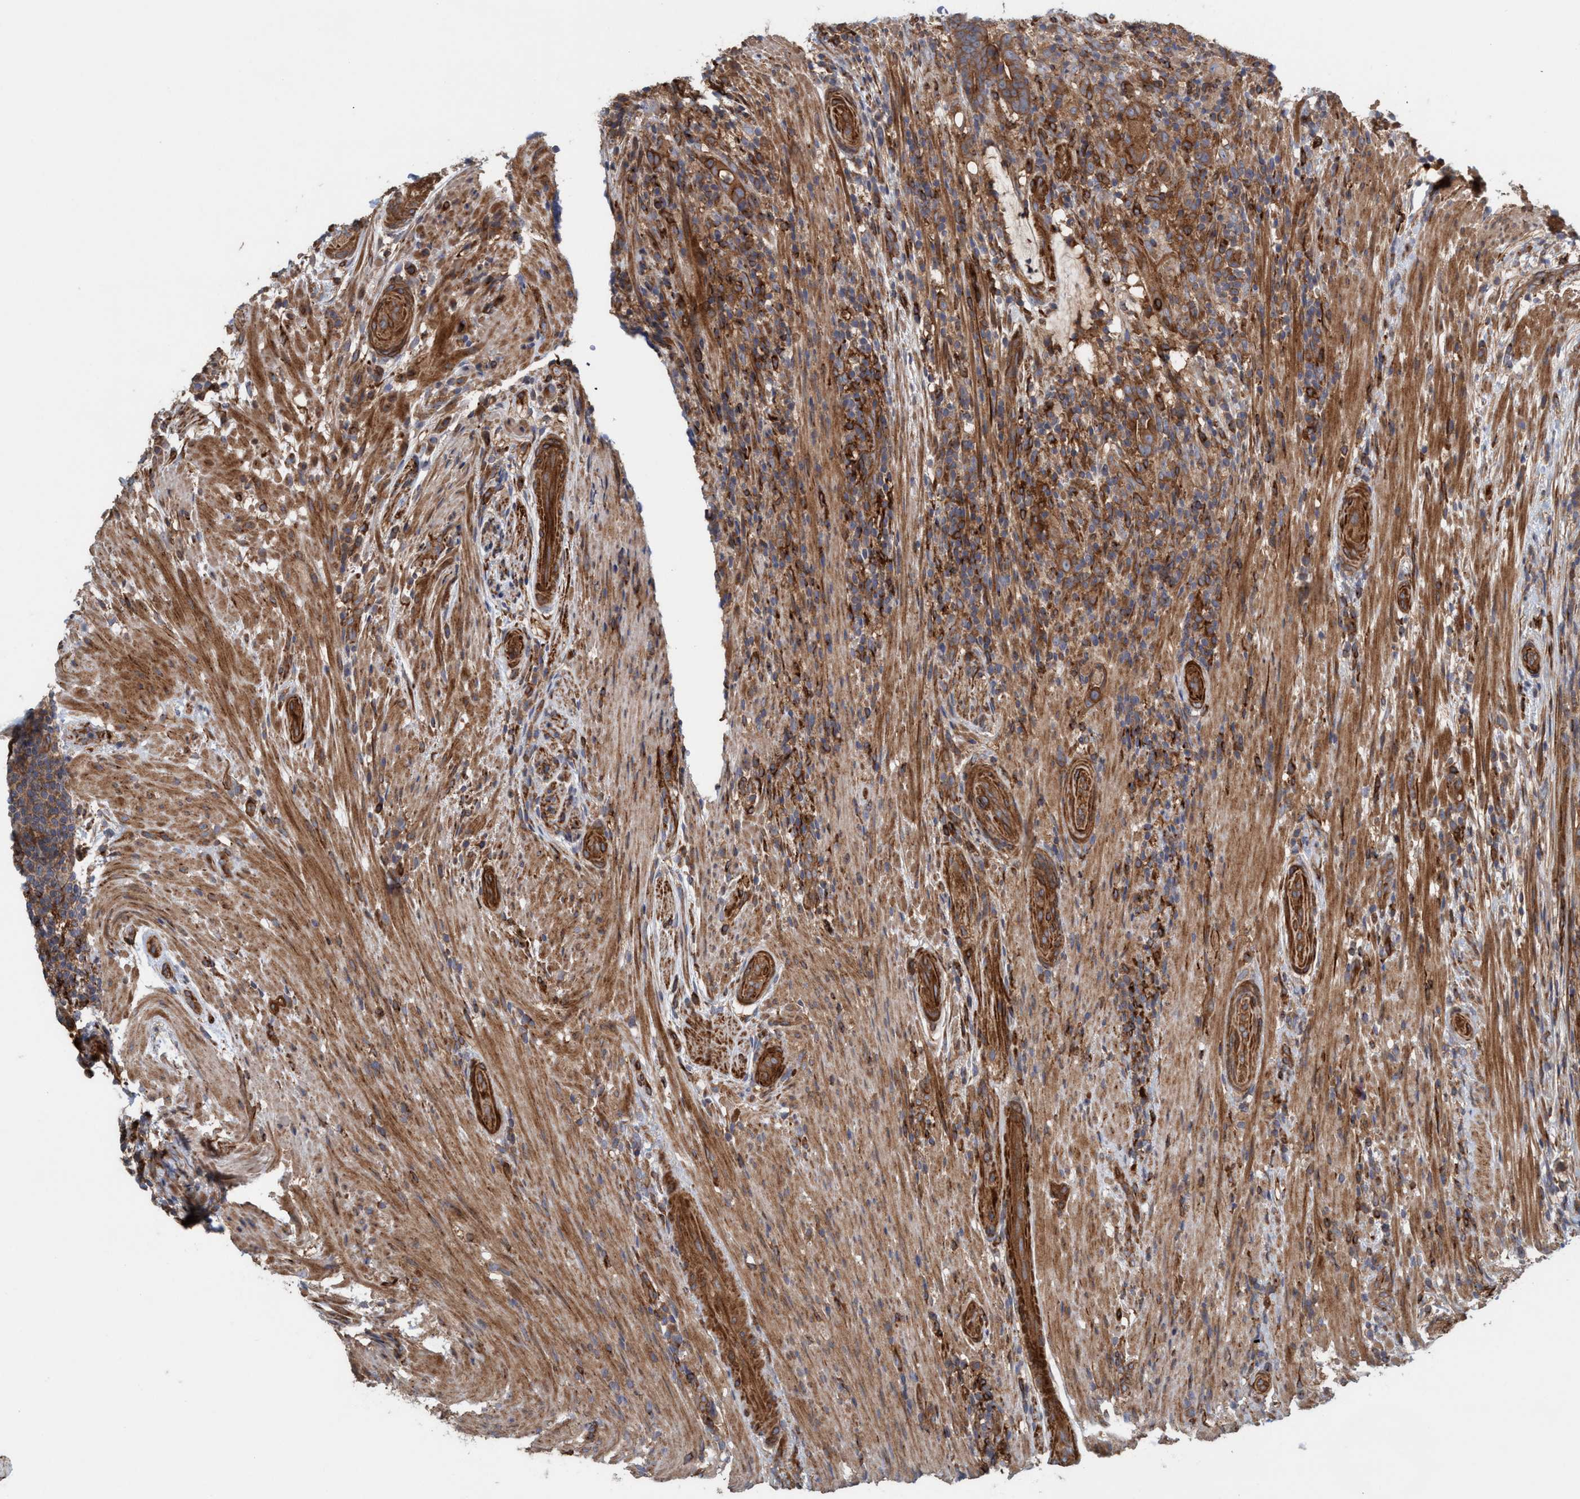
{"staining": {"intensity": "strong", "quantity": ">75%", "location": "cytoplasmic/membranous"}, "tissue": "colorectal cancer", "cell_type": "Tumor cells", "image_type": "cancer", "snomed": [{"axis": "morphology", "description": "Adenocarcinoma, NOS"}, {"axis": "topography", "description": "Colon"}], "caption": "High-magnification brightfield microscopy of colorectal adenocarcinoma stained with DAB (3,3'-diaminobenzidine) (brown) and counterstained with hematoxylin (blue). tumor cells exhibit strong cytoplasmic/membranous expression is seen in approximately>75% of cells.", "gene": "SPECC1", "patient": {"sex": "female", "age": 66}}